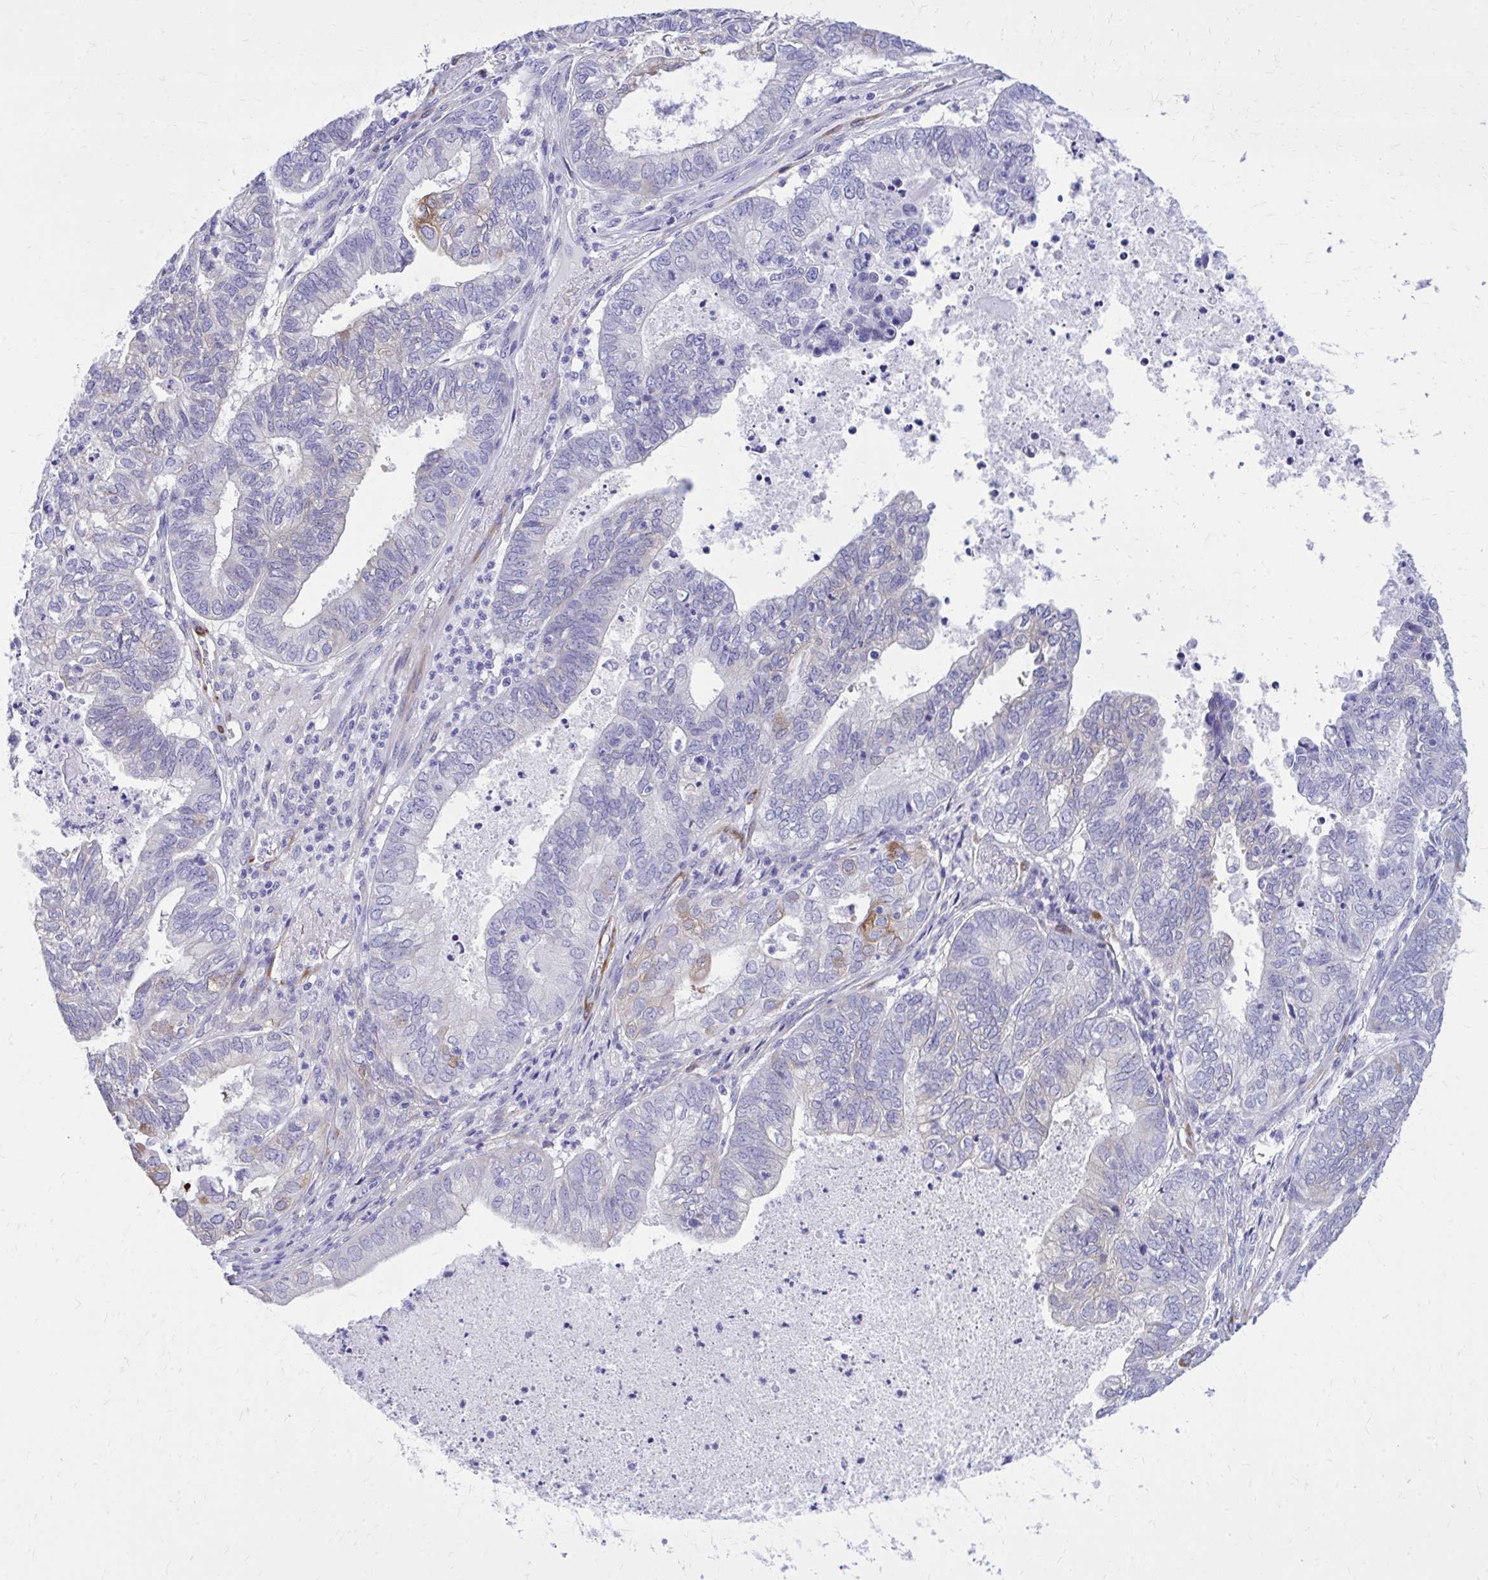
{"staining": {"intensity": "moderate", "quantity": "<25%", "location": "cytoplasmic/membranous"}, "tissue": "ovarian cancer", "cell_type": "Tumor cells", "image_type": "cancer", "snomed": [{"axis": "morphology", "description": "Carcinoma, endometroid"}, {"axis": "topography", "description": "Ovary"}], "caption": "A photomicrograph showing moderate cytoplasmic/membranous expression in approximately <25% of tumor cells in ovarian cancer (endometroid carcinoma), as visualized by brown immunohistochemical staining.", "gene": "EPB41L1", "patient": {"sex": "female", "age": 64}}